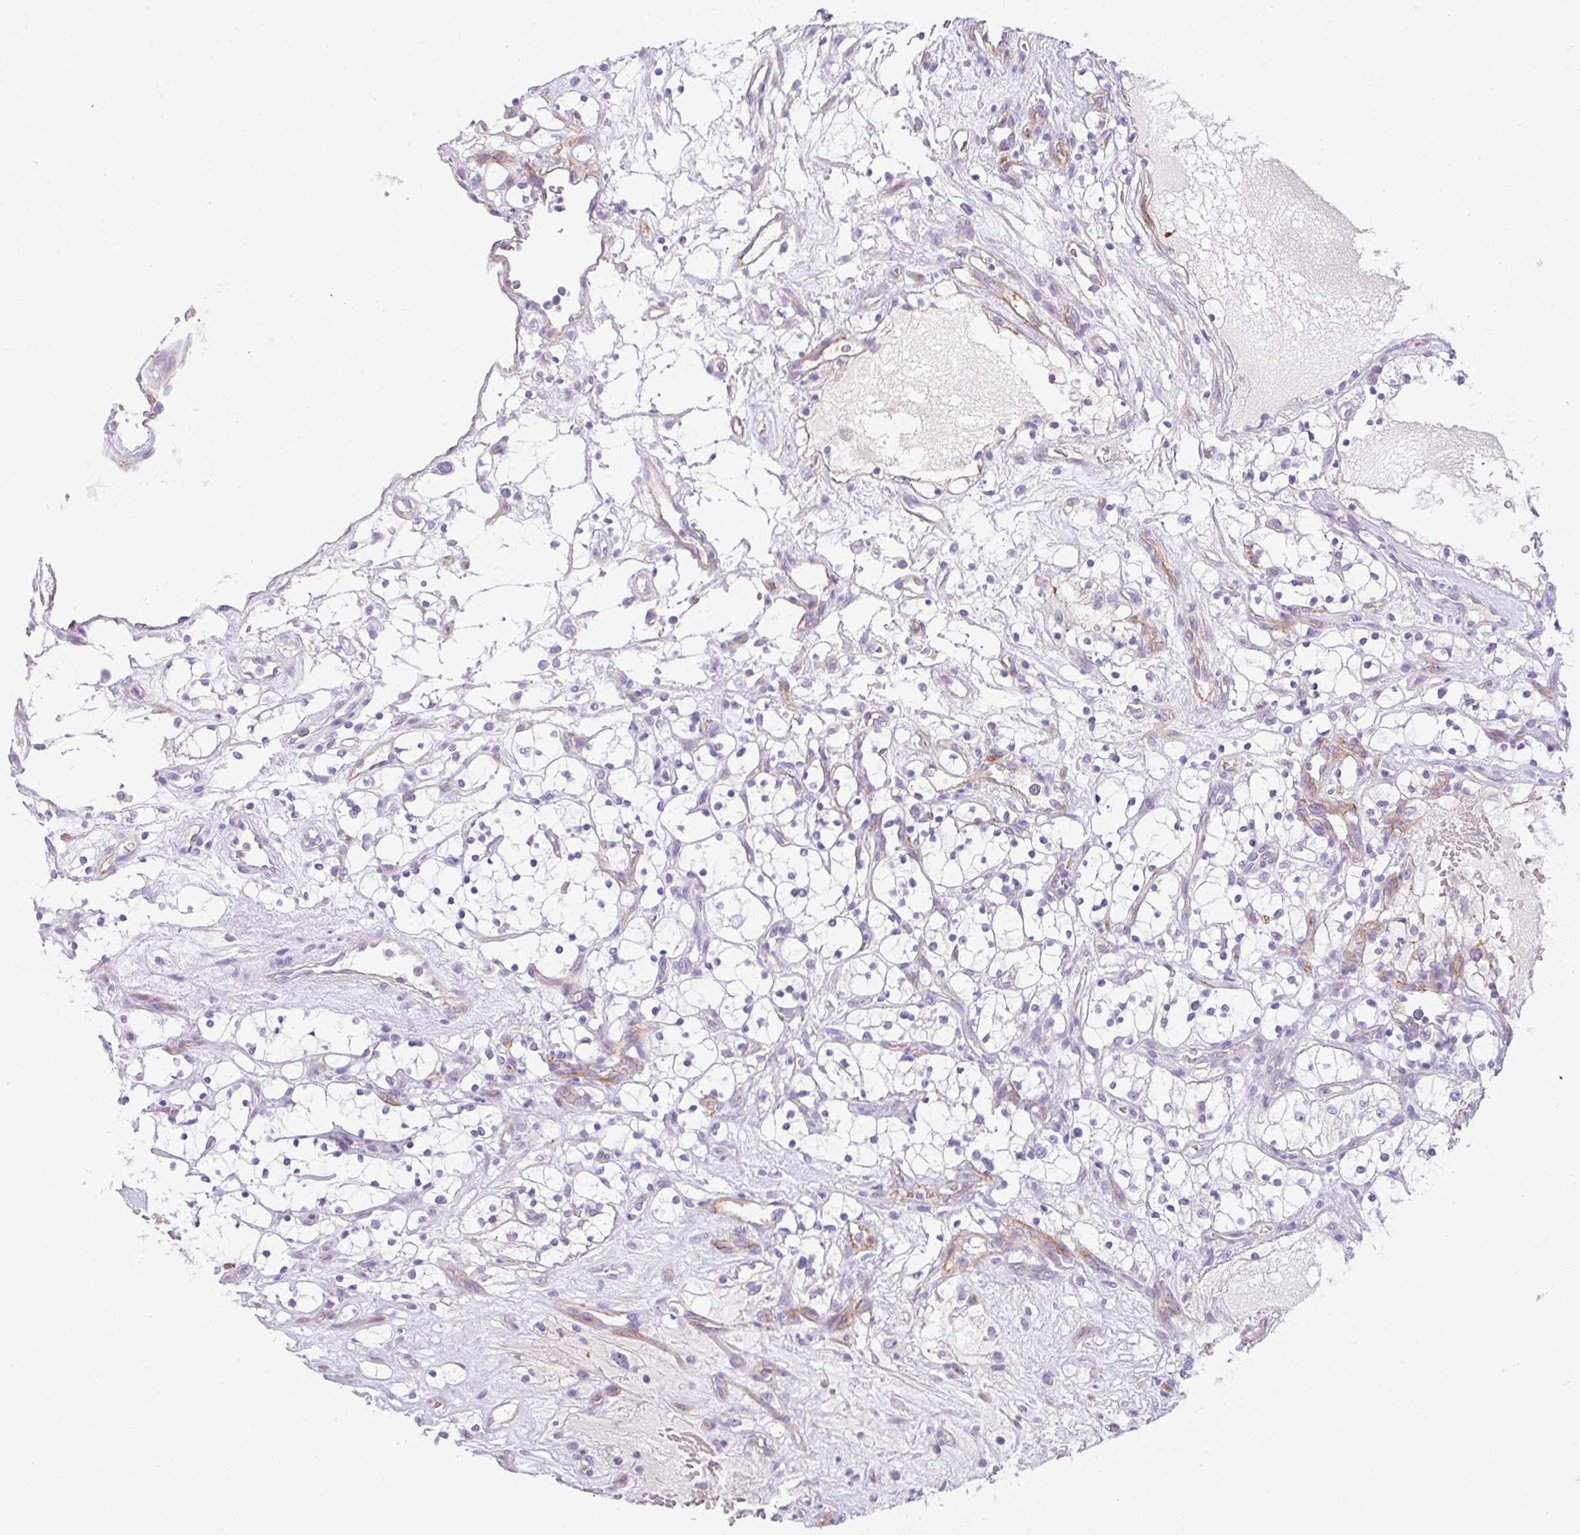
{"staining": {"intensity": "negative", "quantity": "none", "location": "none"}, "tissue": "renal cancer", "cell_type": "Tumor cells", "image_type": "cancer", "snomed": [{"axis": "morphology", "description": "Adenocarcinoma, NOS"}, {"axis": "topography", "description": "Kidney"}], "caption": "Immunohistochemistry photomicrograph of adenocarcinoma (renal) stained for a protein (brown), which demonstrates no staining in tumor cells.", "gene": "LPAR4", "patient": {"sex": "female", "age": 69}}